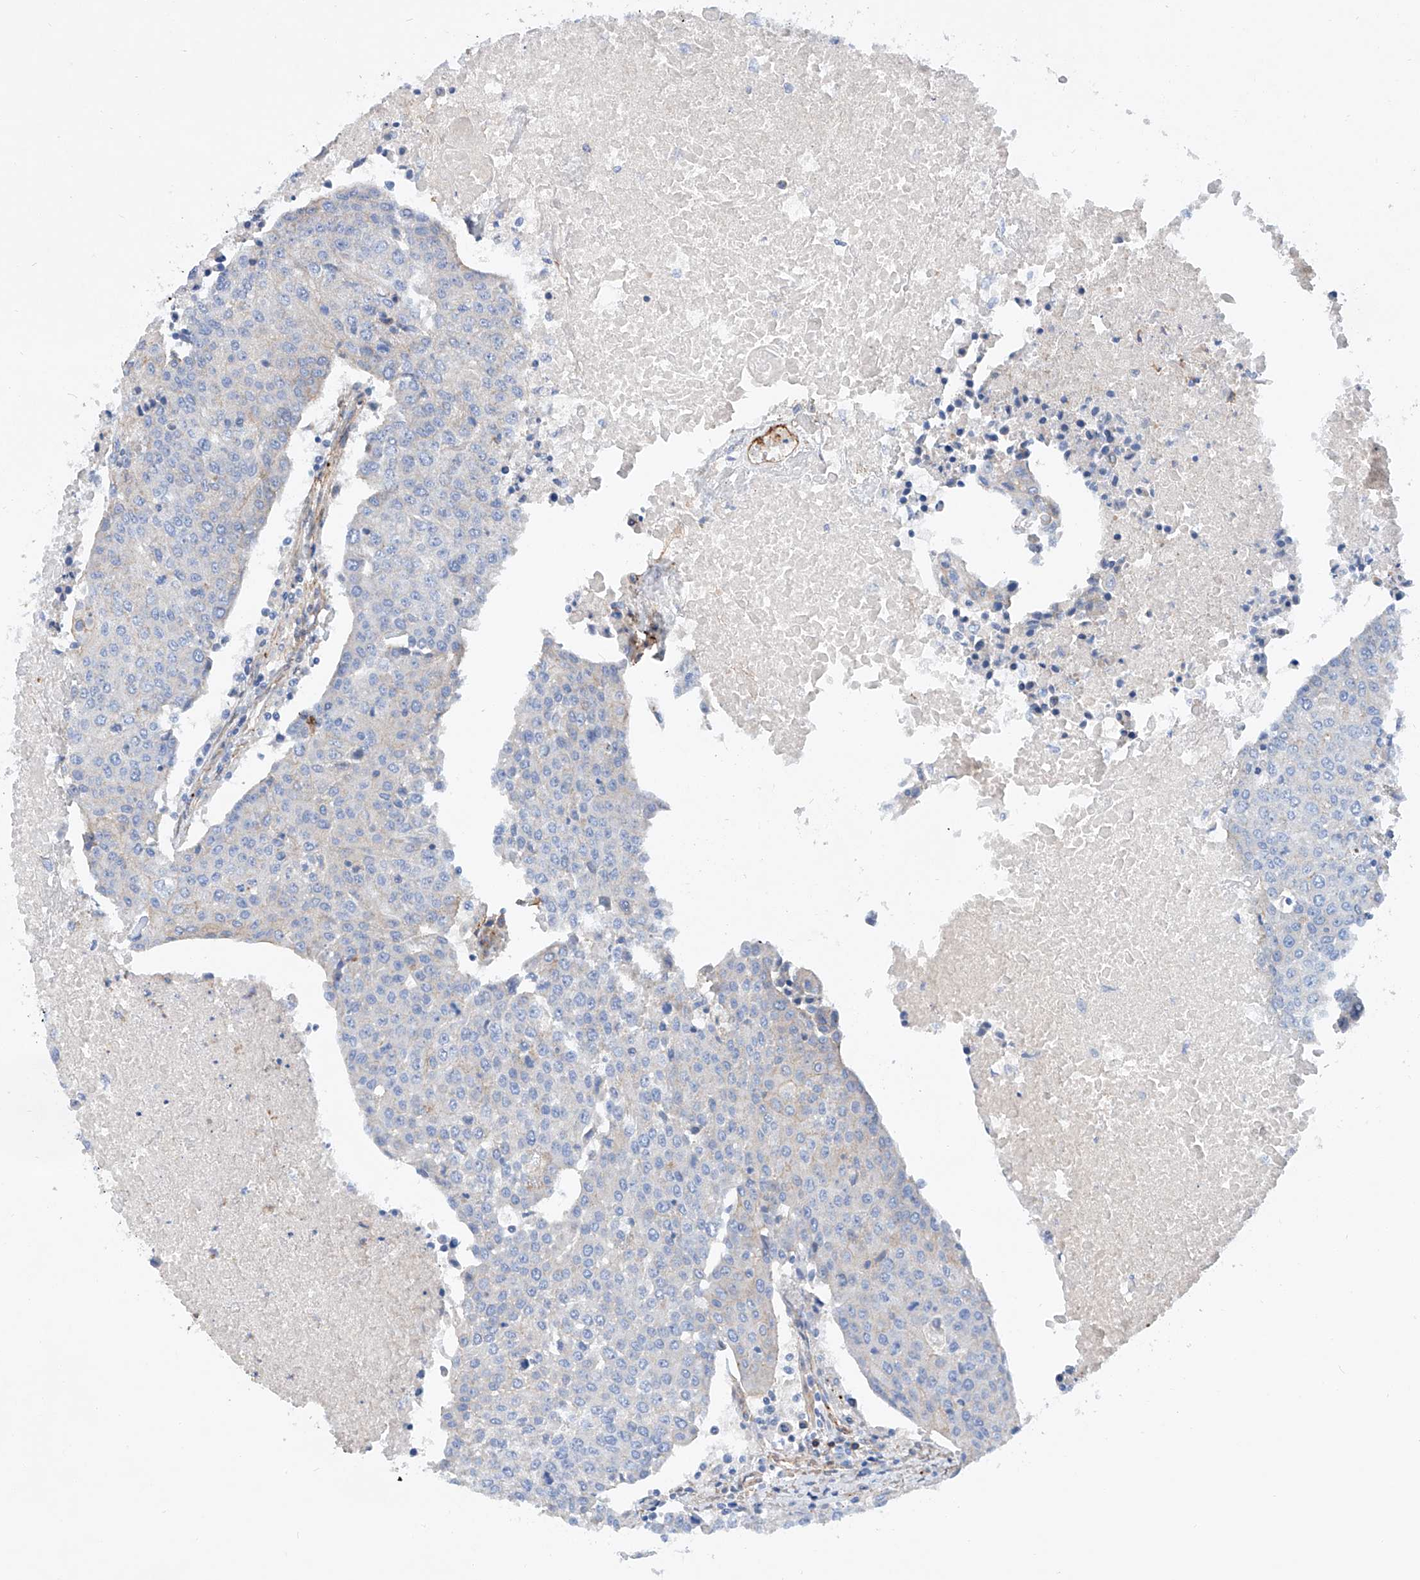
{"staining": {"intensity": "negative", "quantity": "none", "location": "none"}, "tissue": "urothelial cancer", "cell_type": "Tumor cells", "image_type": "cancer", "snomed": [{"axis": "morphology", "description": "Urothelial carcinoma, High grade"}, {"axis": "topography", "description": "Urinary bladder"}], "caption": "IHC histopathology image of neoplastic tissue: high-grade urothelial carcinoma stained with DAB (3,3'-diaminobenzidine) displays no significant protein positivity in tumor cells.", "gene": "TAS2R60", "patient": {"sex": "female", "age": 85}}